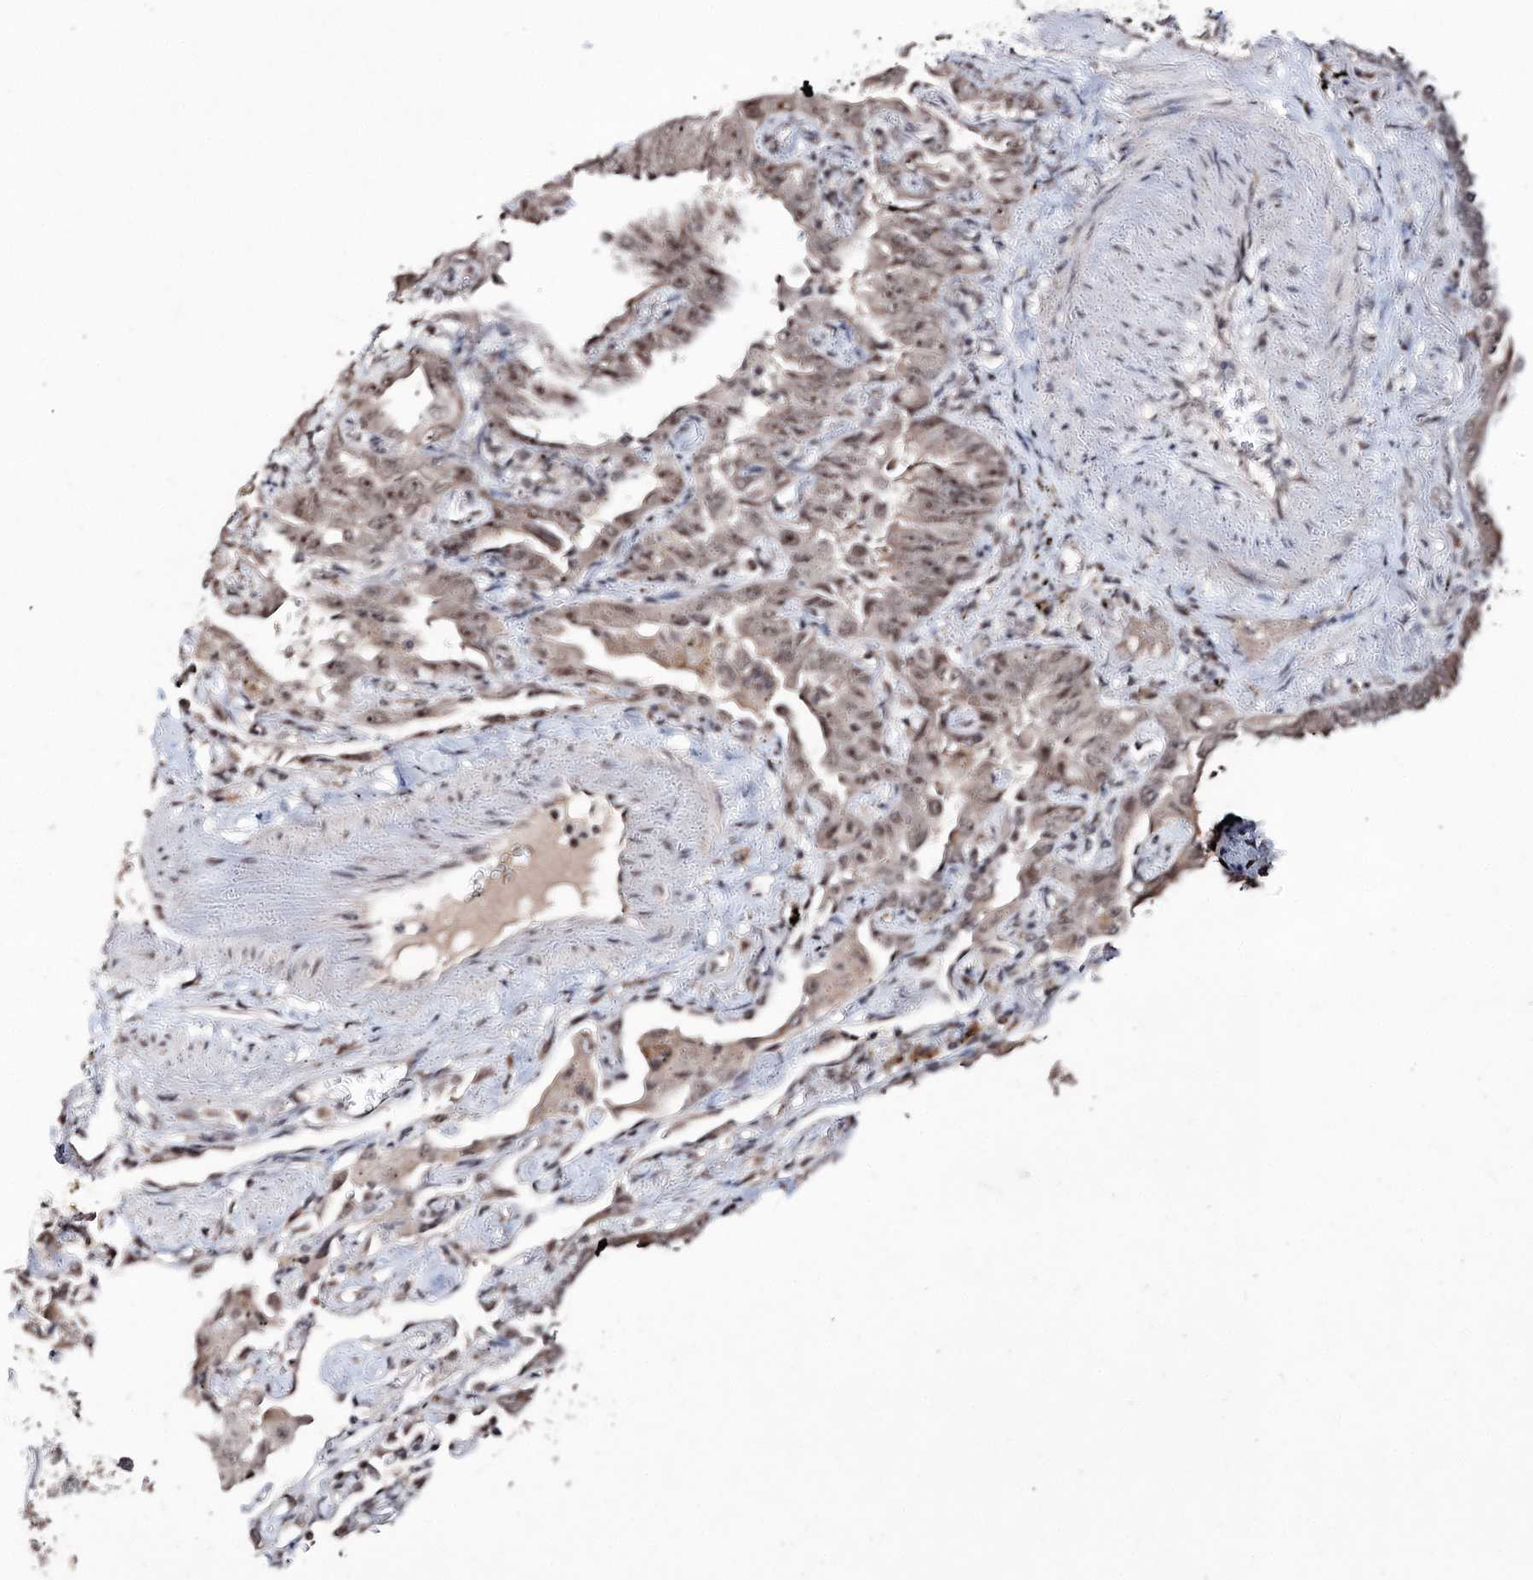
{"staining": {"intensity": "moderate", "quantity": "<25%", "location": "cytoplasmic/membranous,nuclear"}, "tissue": "lung cancer", "cell_type": "Tumor cells", "image_type": "cancer", "snomed": [{"axis": "morphology", "description": "Adenocarcinoma, NOS"}, {"axis": "topography", "description": "Lung"}], "caption": "The immunohistochemical stain shows moderate cytoplasmic/membranous and nuclear positivity in tumor cells of lung cancer (adenocarcinoma) tissue. The staining is performed using DAB brown chromogen to label protein expression. The nuclei are counter-stained blue using hematoxylin.", "gene": "VGLL4", "patient": {"sex": "male", "age": 67}}